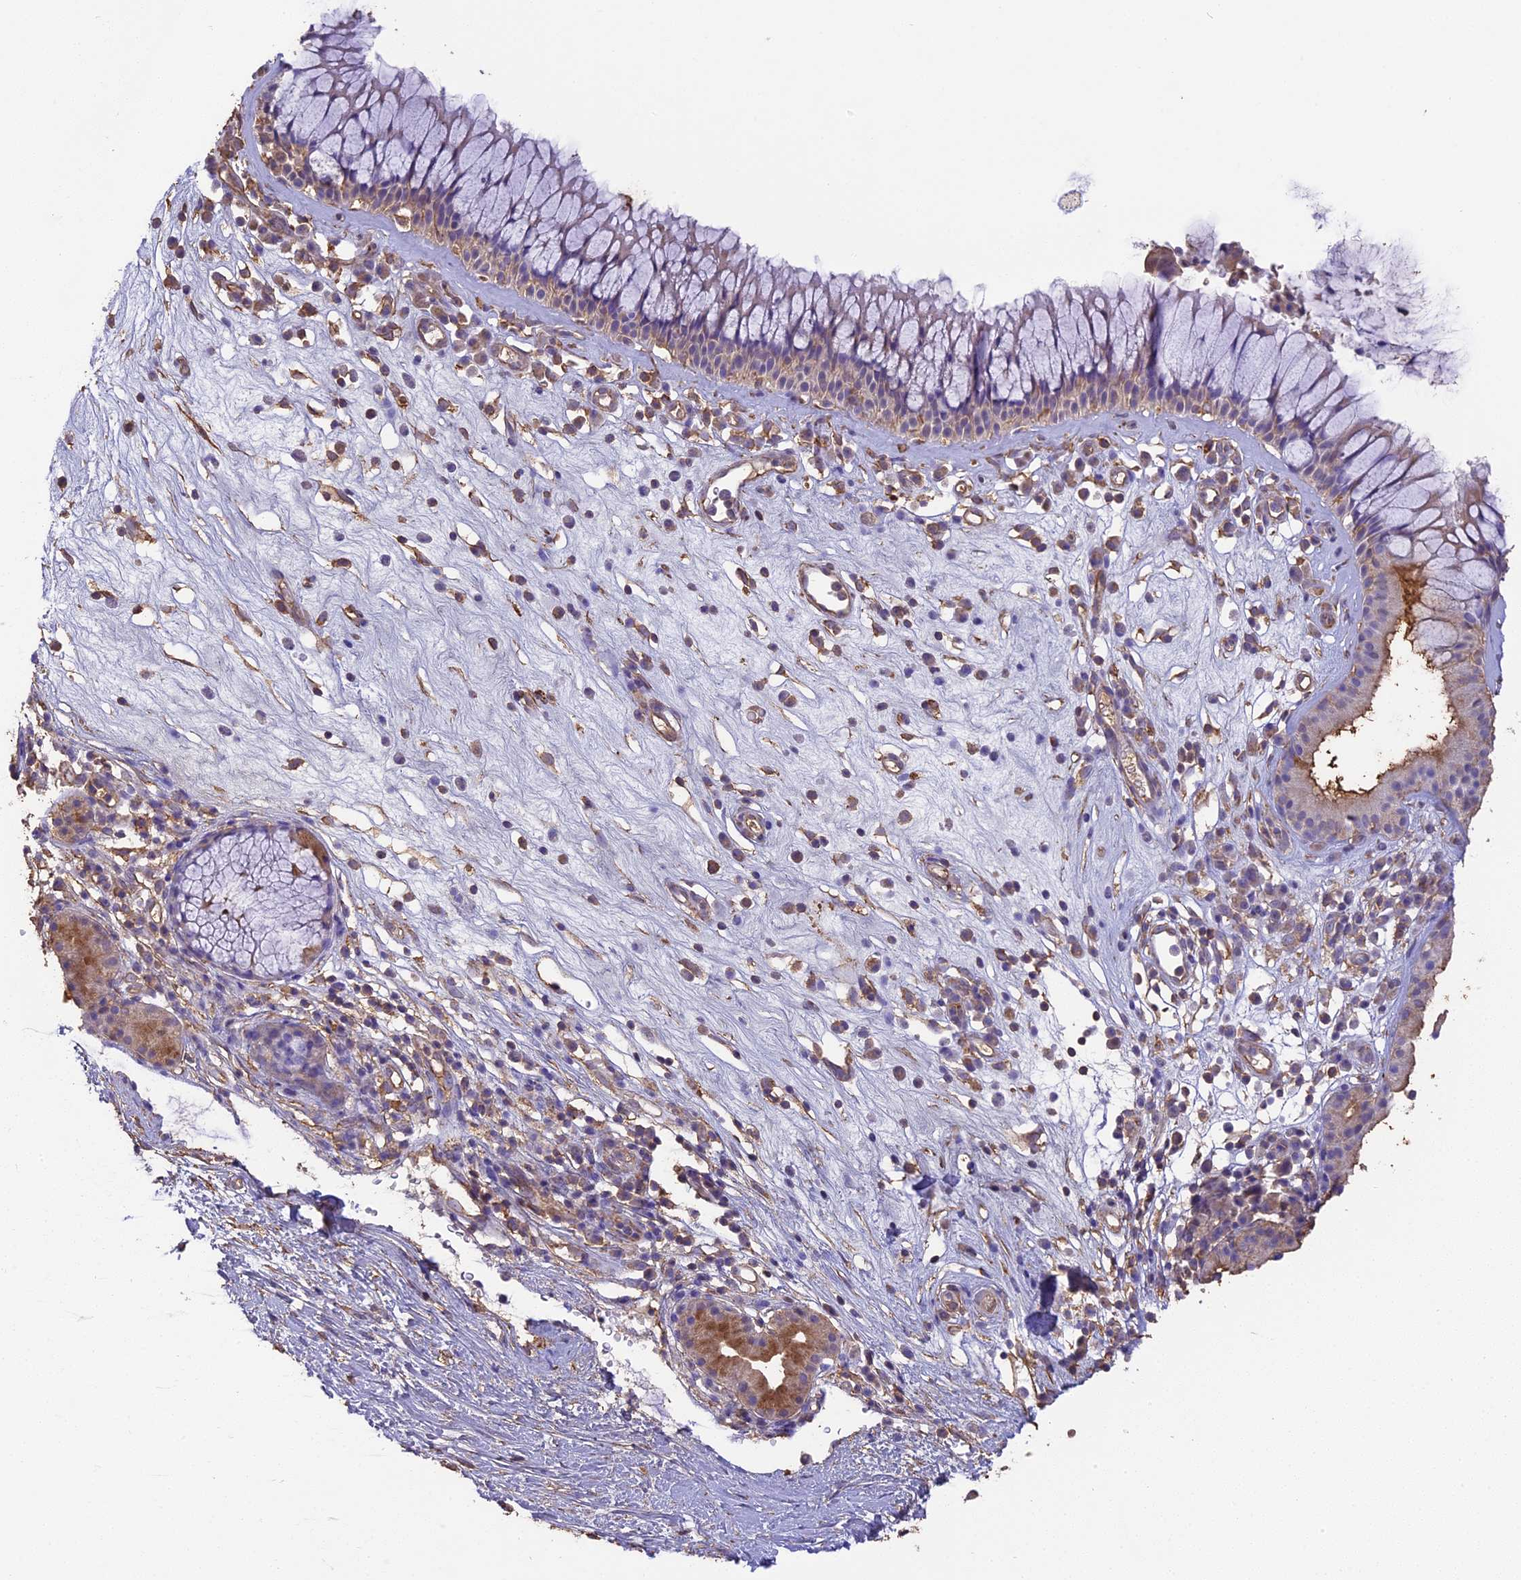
{"staining": {"intensity": "weak", "quantity": "<25%", "location": "cytoplasmic/membranous"}, "tissue": "nasopharynx", "cell_type": "Respiratory epithelial cells", "image_type": "normal", "snomed": [{"axis": "morphology", "description": "Normal tissue, NOS"}, {"axis": "morphology", "description": "Inflammation, NOS"}, {"axis": "morphology", "description": "Malignant melanoma, Metastatic site"}, {"axis": "topography", "description": "Nasopharynx"}], "caption": "Respiratory epithelial cells show no significant protein staining in unremarkable nasopharynx.", "gene": "ARHGAP19", "patient": {"sex": "male", "age": 70}}